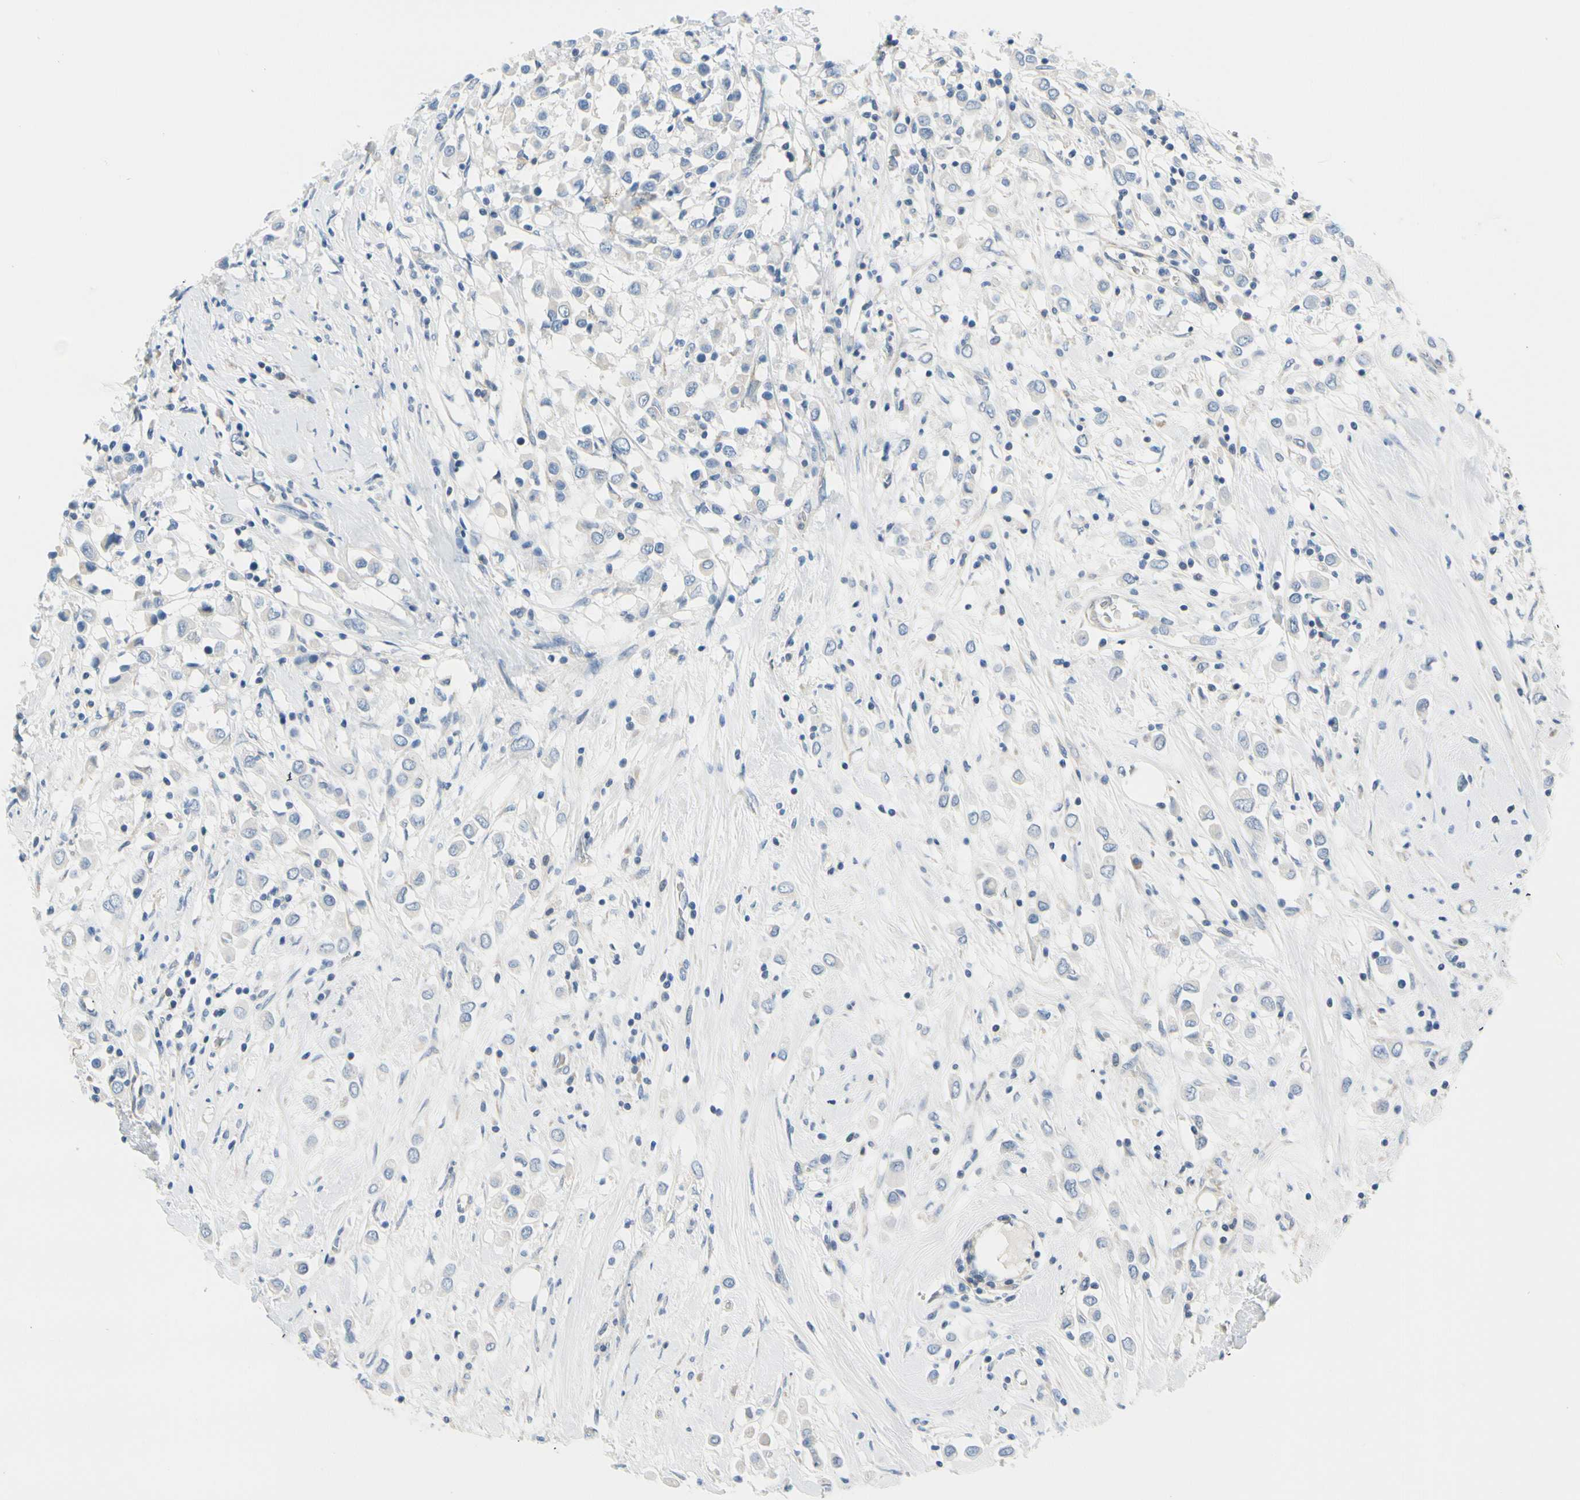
{"staining": {"intensity": "negative", "quantity": "none", "location": "none"}, "tissue": "breast cancer", "cell_type": "Tumor cells", "image_type": "cancer", "snomed": [{"axis": "morphology", "description": "Duct carcinoma"}, {"axis": "topography", "description": "Breast"}], "caption": "Immunohistochemistry (IHC) of breast cancer demonstrates no expression in tumor cells.", "gene": "FCER2", "patient": {"sex": "female", "age": 61}}